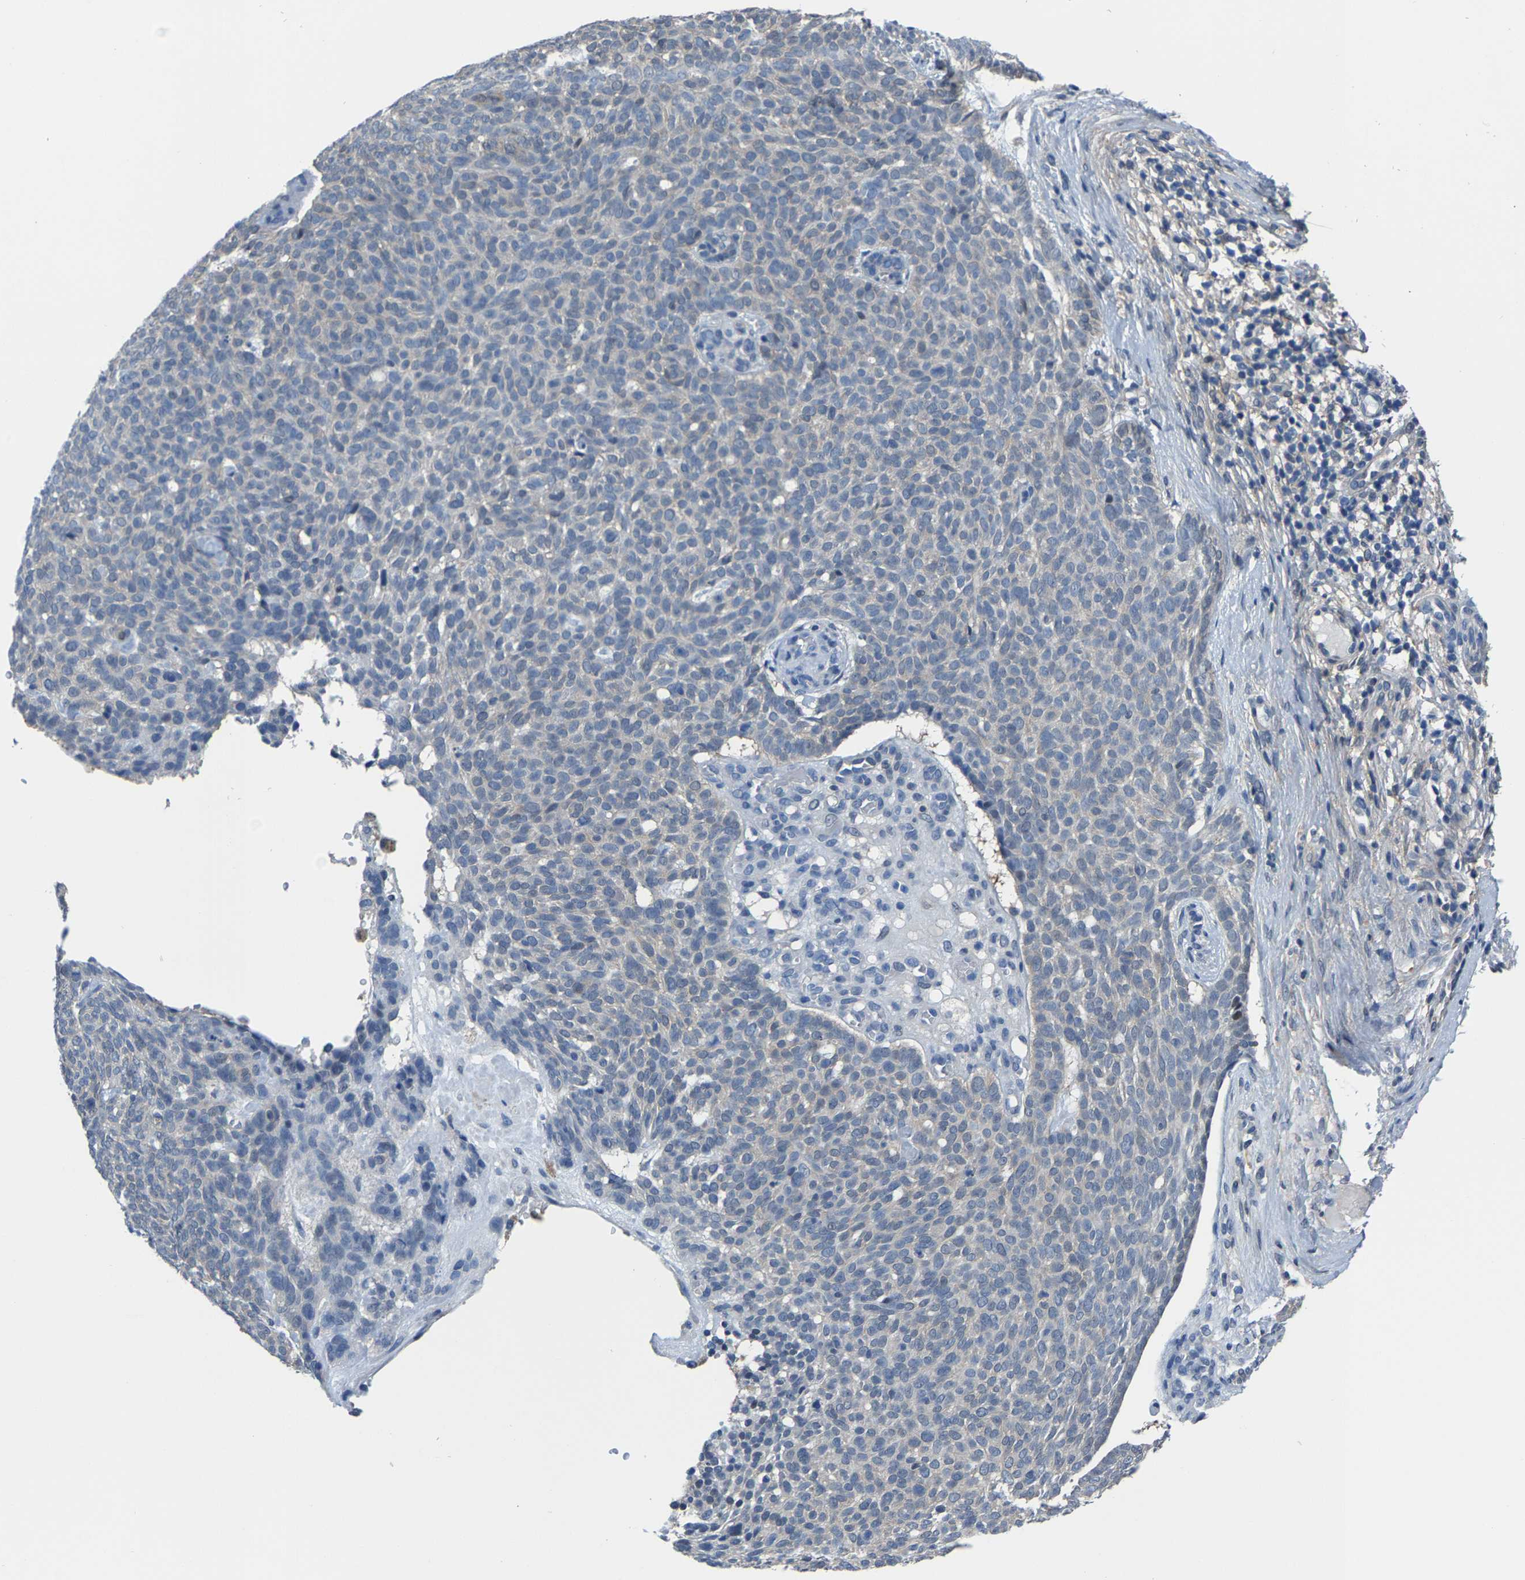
{"staining": {"intensity": "negative", "quantity": "none", "location": "none"}, "tissue": "skin cancer", "cell_type": "Tumor cells", "image_type": "cancer", "snomed": [{"axis": "morphology", "description": "Basal cell carcinoma"}, {"axis": "topography", "description": "Skin"}], "caption": "This is an immunohistochemistry (IHC) image of skin cancer. There is no expression in tumor cells.", "gene": "SSH3", "patient": {"sex": "male", "age": 61}}